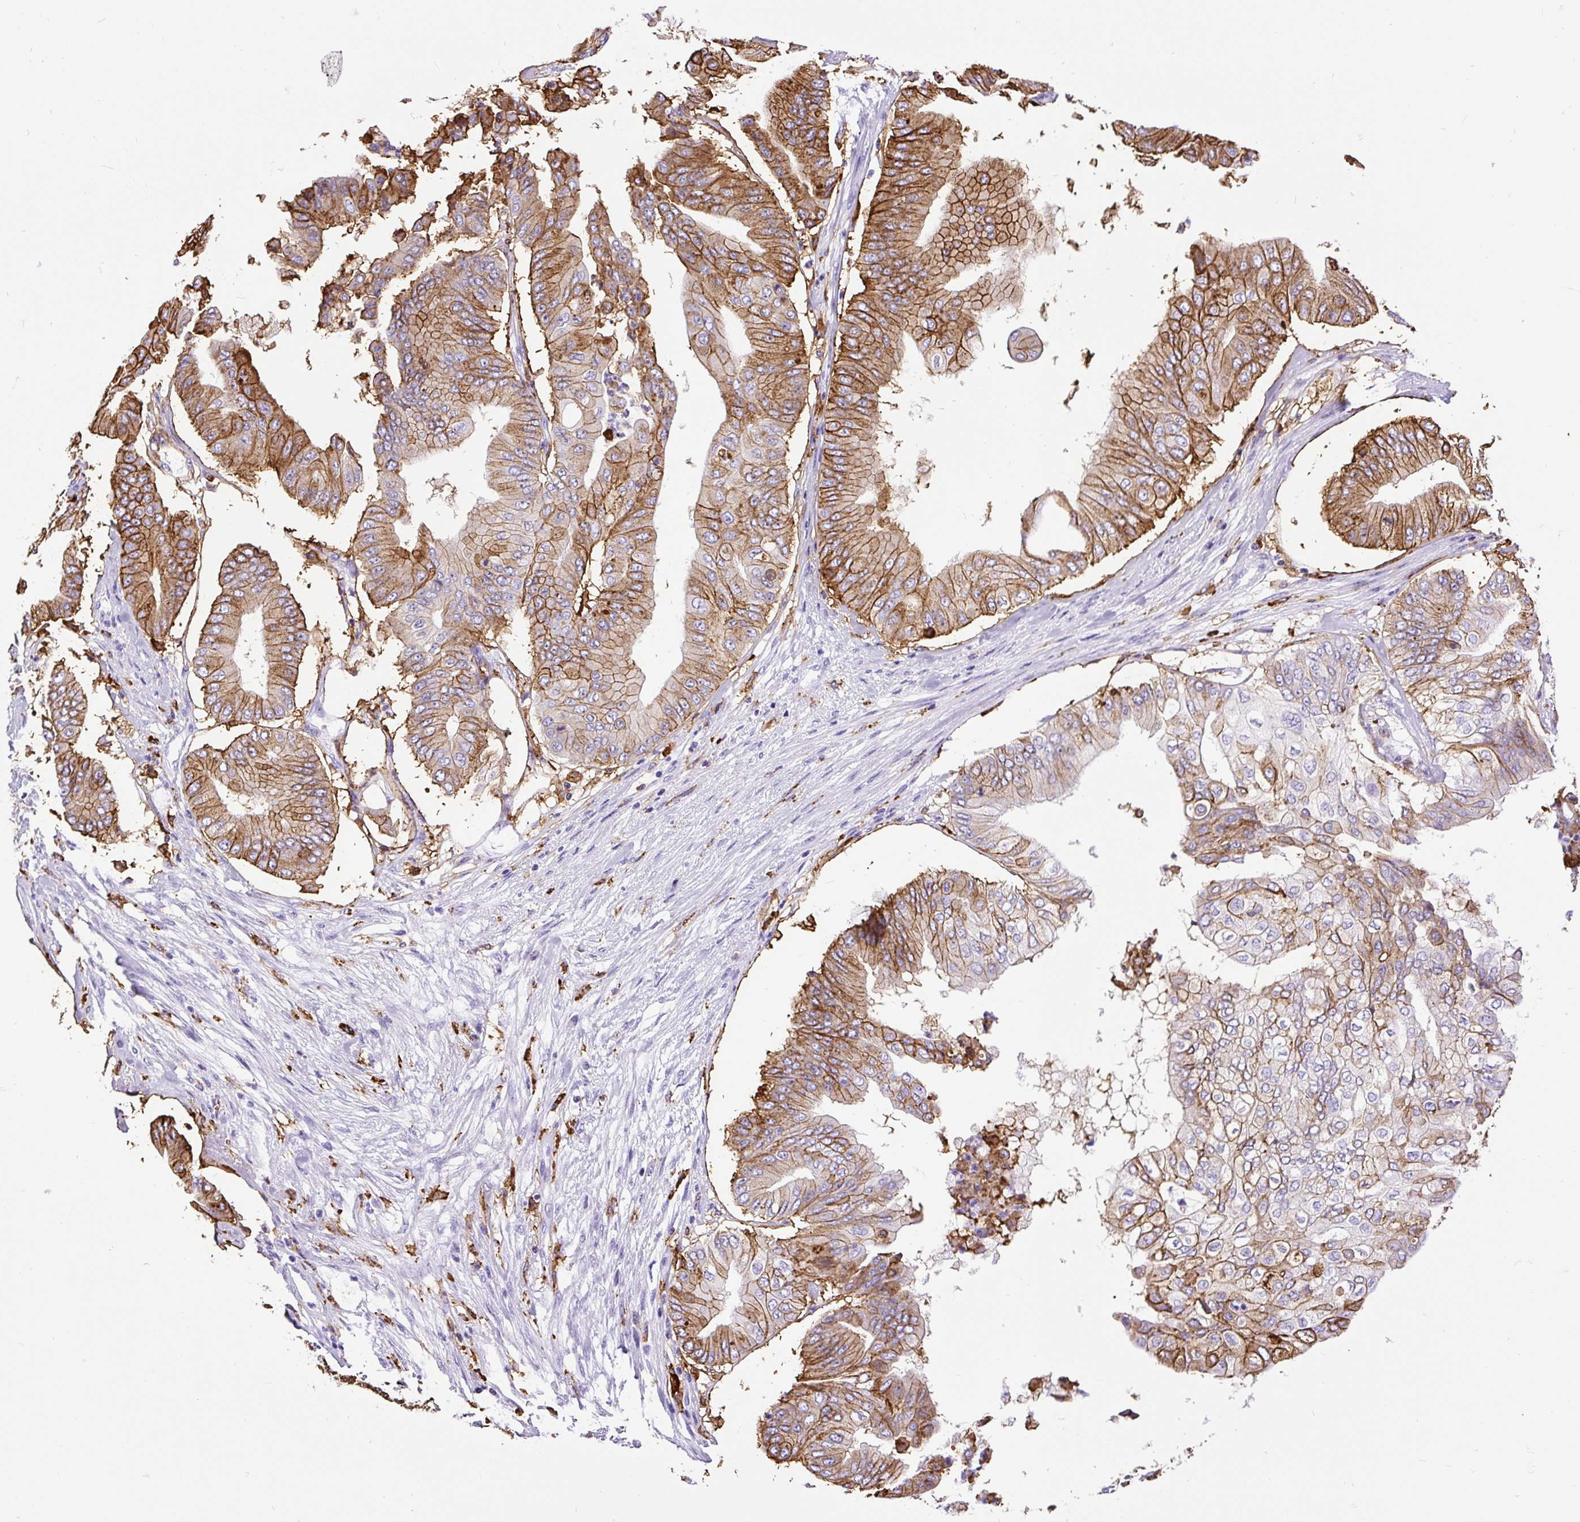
{"staining": {"intensity": "moderate", "quantity": ">75%", "location": "cytoplasmic/membranous"}, "tissue": "pancreatic cancer", "cell_type": "Tumor cells", "image_type": "cancer", "snomed": [{"axis": "morphology", "description": "Adenocarcinoma, NOS"}, {"axis": "topography", "description": "Pancreas"}], "caption": "Protein expression analysis of adenocarcinoma (pancreatic) shows moderate cytoplasmic/membranous expression in about >75% of tumor cells. Using DAB (brown) and hematoxylin (blue) stains, captured at high magnification using brightfield microscopy.", "gene": "HLA-DRA", "patient": {"sex": "female", "age": 77}}